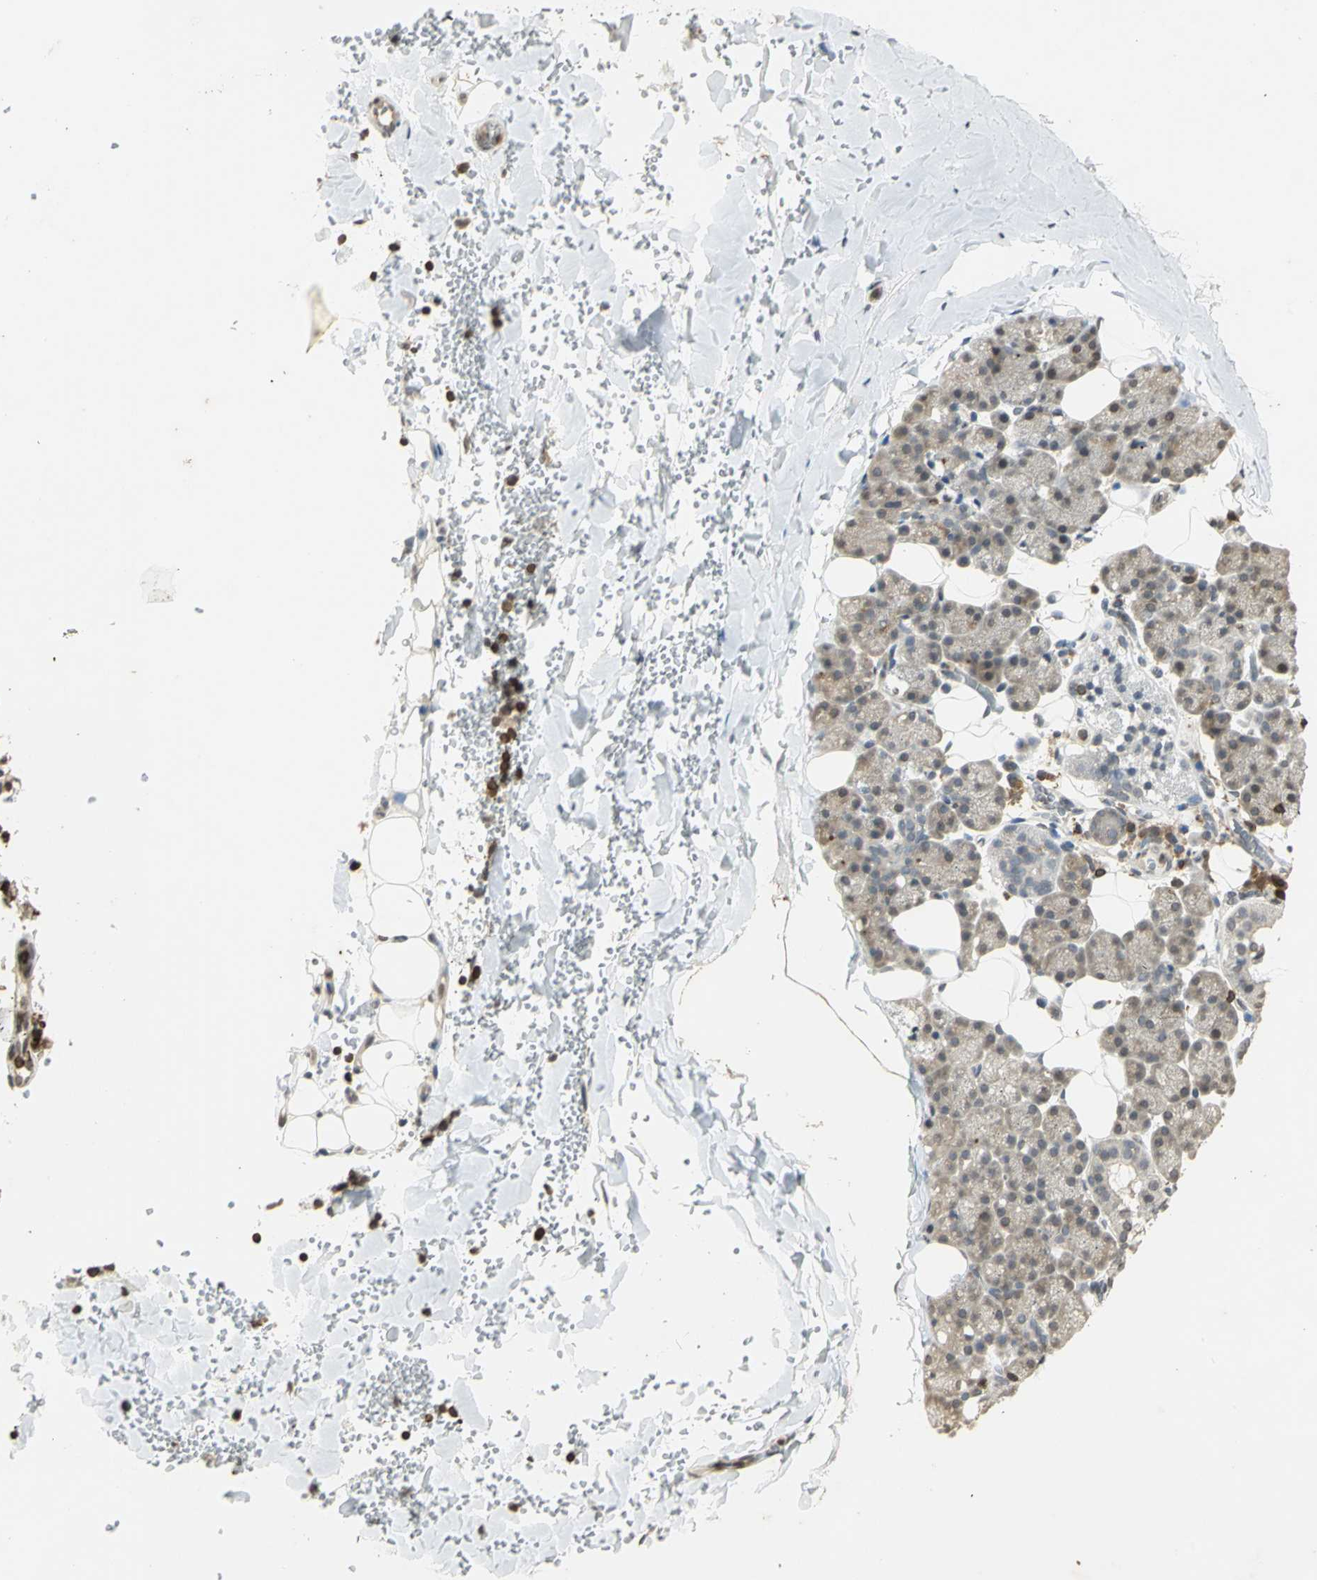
{"staining": {"intensity": "weak", "quantity": "<25%", "location": "cytoplasmic/membranous"}, "tissue": "salivary gland", "cell_type": "Glandular cells", "image_type": "normal", "snomed": [{"axis": "morphology", "description": "Normal tissue, NOS"}, {"axis": "topography", "description": "Lymph node"}, {"axis": "topography", "description": "Salivary gland"}], "caption": "Glandular cells are negative for protein expression in unremarkable human salivary gland. Brightfield microscopy of IHC stained with DAB (brown) and hematoxylin (blue), captured at high magnification.", "gene": "IL16", "patient": {"sex": "male", "age": 8}}